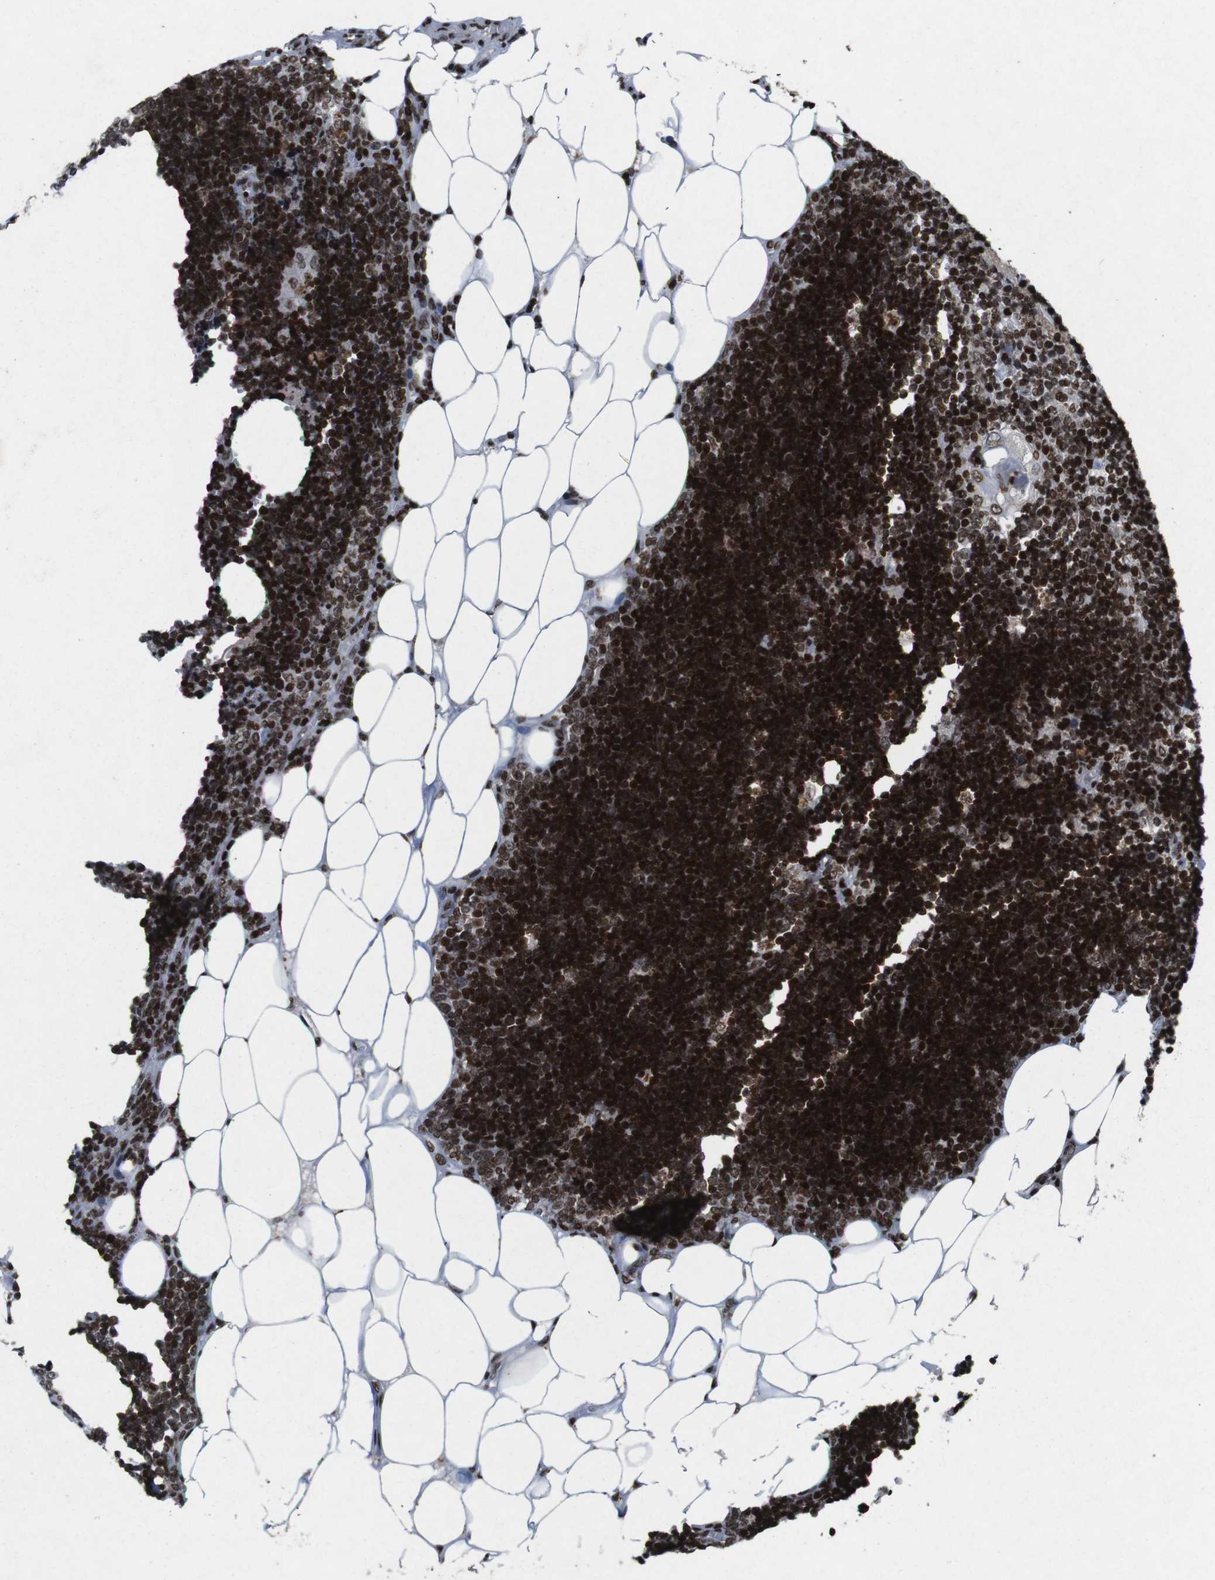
{"staining": {"intensity": "strong", "quantity": ">75%", "location": "nuclear"}, "tissue": "lymph node", "cell_type": "Non-germinal center cells", "image_type": "normal", "snomed": [{"axis": "morphology", "description": "Normal tissue, NOS"}, {"axis": "topography", "description": "Lymph node"}], "caption": "Brown immunohistochemical staining in benign lymph node demonstrates strong nuclear expression in approximately >75% of non-germinal center cells. (Stains: DAB in brown, nuclei in blue, Microscopy: brightfield microscopy at high magnification).", "gene": "MAGEH1", "patient": {"sex": "male", "age": 33}}